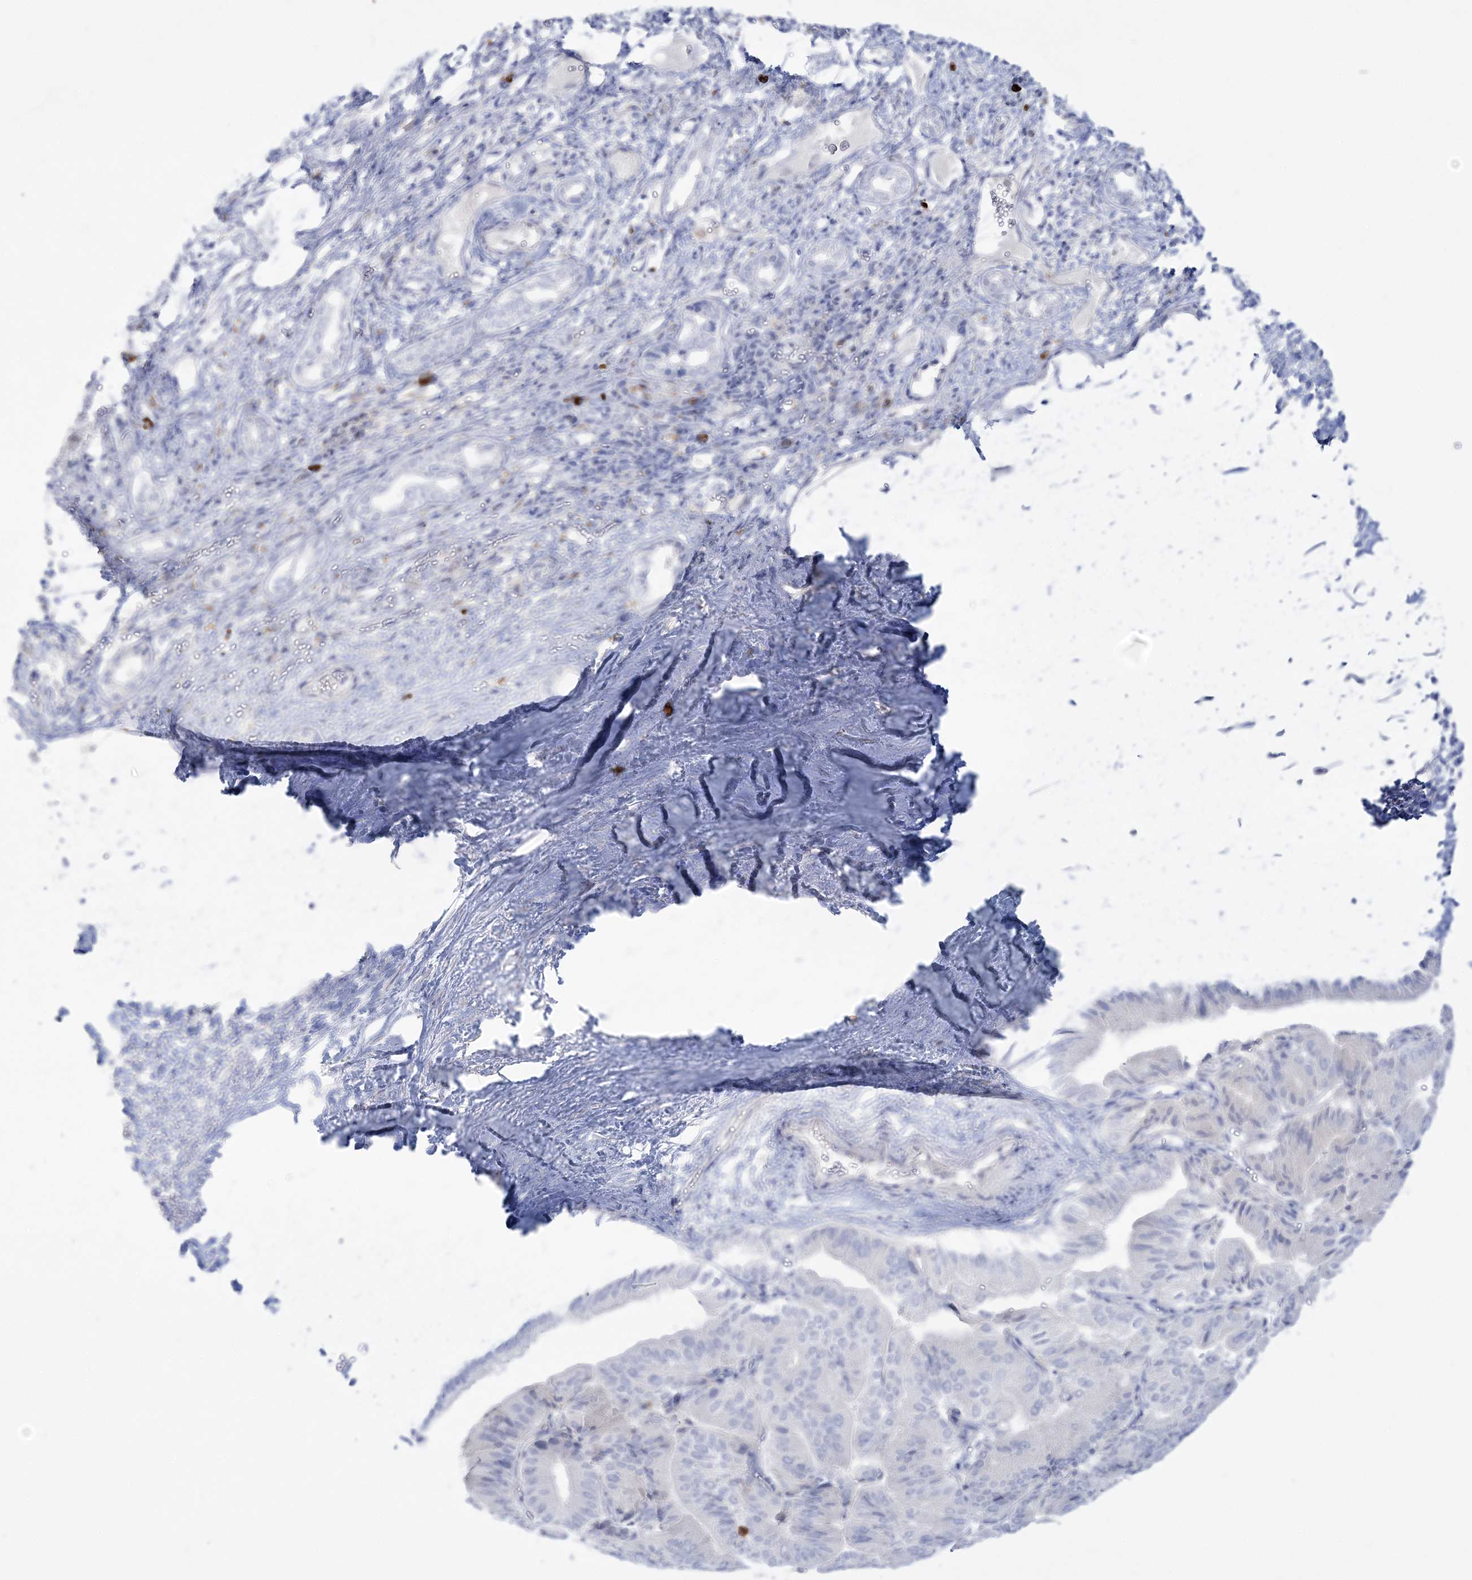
{"staining": {"intensity": "negative", "quantity": "none", "location": "none"}, "tissue": "liver cancer", "cell_type": "Tumor cells", "image_type": "cancer", "snomed": [{"axis": "morphology", "description": "Cholangiocarcinoma"}, {"axis": "topography", "description": "Liver"}], "caption": "Photomicrograph shows no significant protein positivity in tumor cells of cholangiocarcinoma (liver).", "gene": "WDSUB1", "patient": {"sex": "female", "age": 75}}